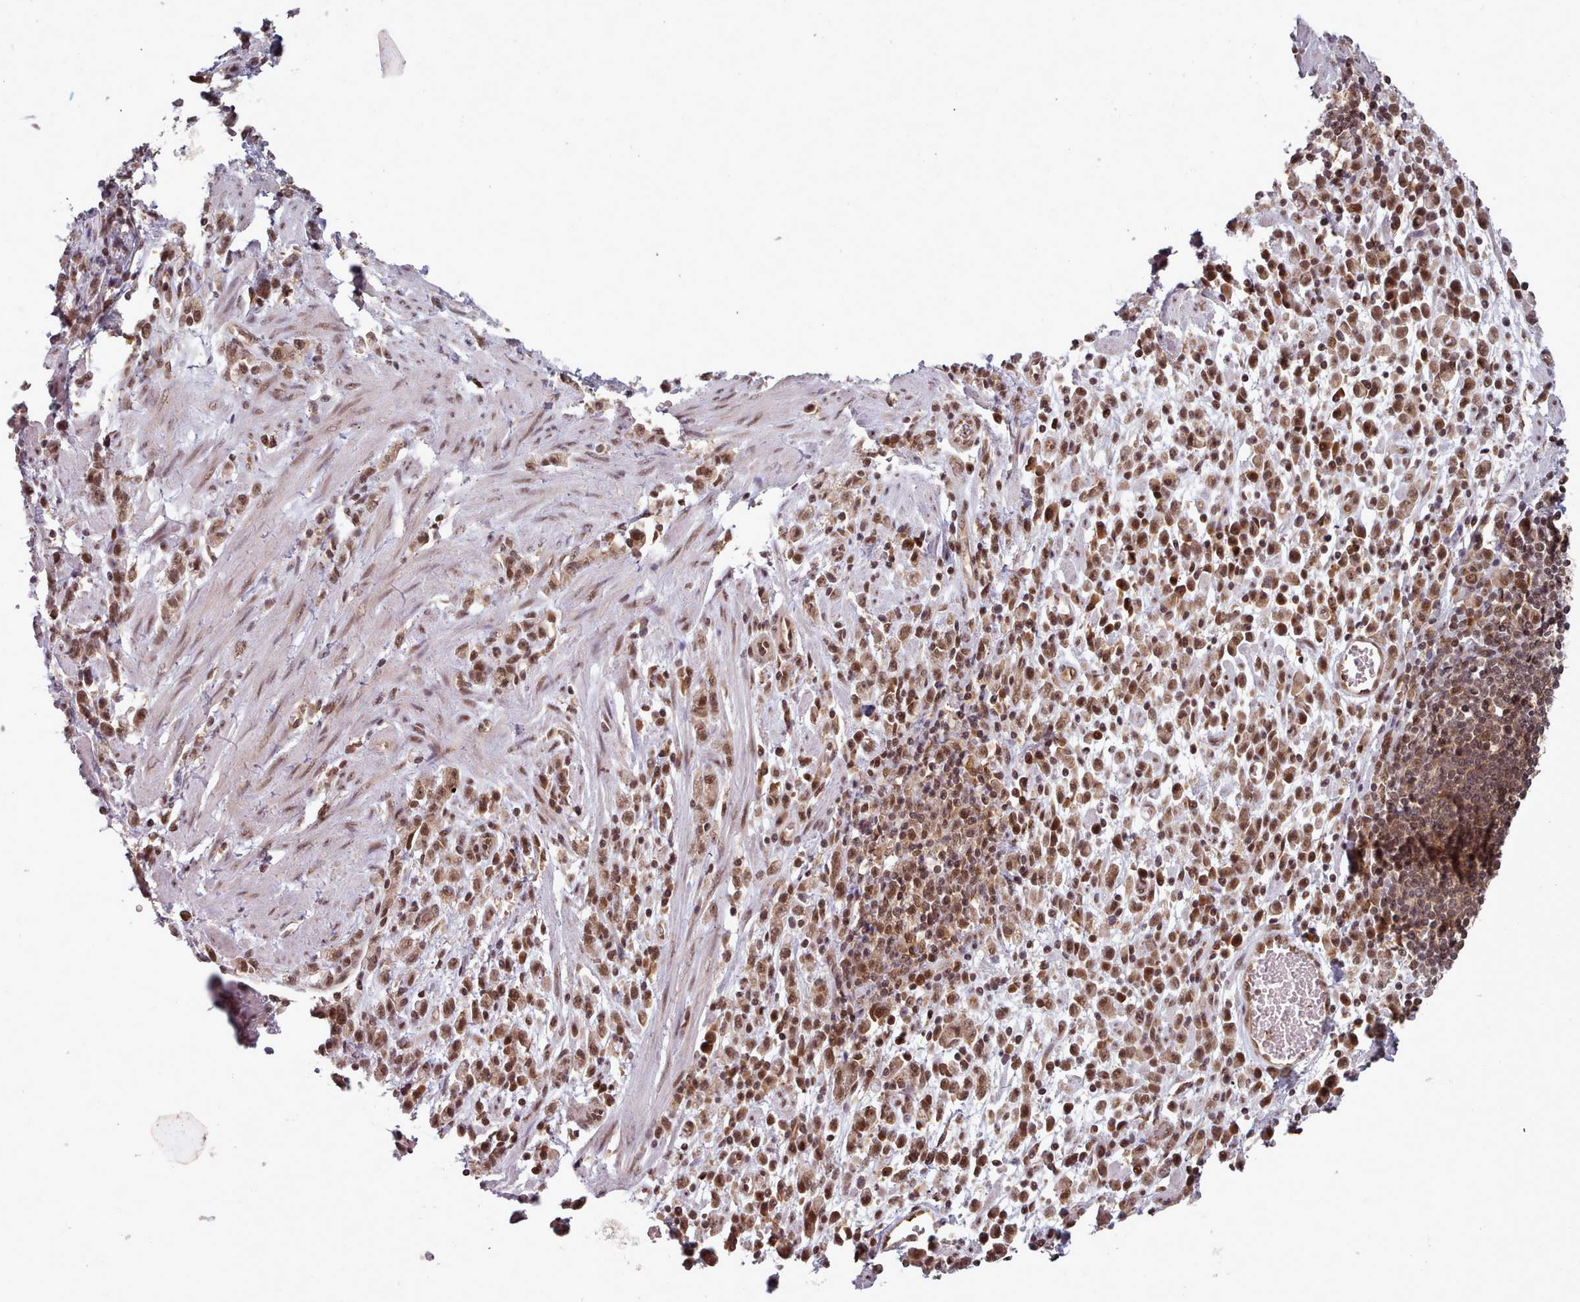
{"staining": {"intensity": "moderate", "quantity": ">75%", "location": "cytoplasmic/membranous,nuclear"}, "tissue": "stomach cancer", "cell_type": "Tumor cells", "image_type": "cancer", "snomed": [{"axis": "morphology", "description": "Adenocarcinoma, NOS"}, {"axis": "topography", "description": "Stomach"}], "caption": "Stomach cancer stained with immunohistochemistry (IHC) shows moderate cytoplasmic/membranous and nuclear expression in about >75% of tumor cells. Immunohistochemistry stains the protein in brown and the nuclei are stained blue.", "gene": "DHX8", "patient": {"sex": "male", "age": 77}}